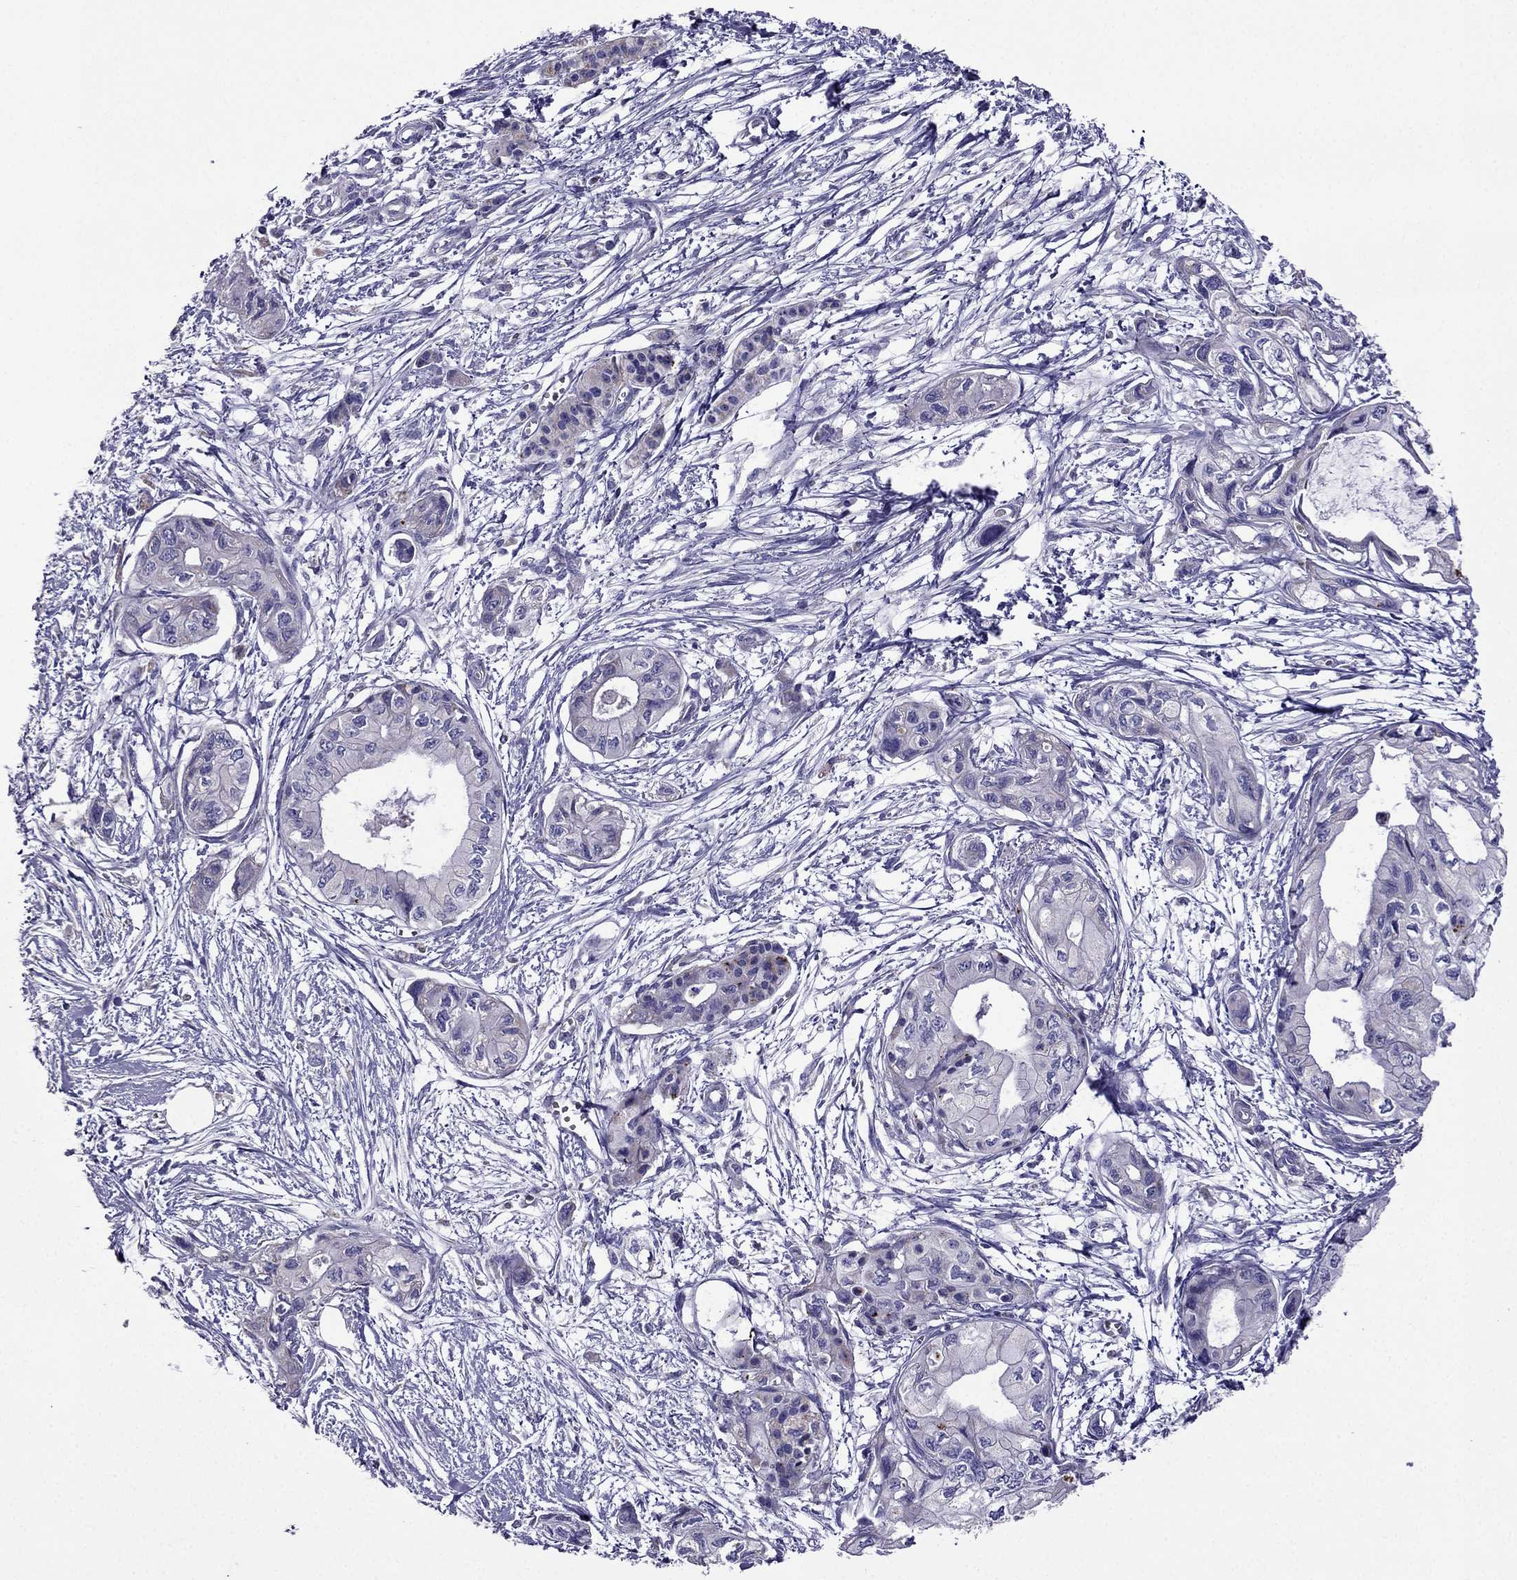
{"staining": {"intensity": "negative", "quantity": "none", "location": "none"}, "tissue": "pancreatic cancer", "cell_type": "Tumor cells", "image_type": "cancer", "snomed": [{"axis": "morphology", "description": "Adenocarcinoma, NOS"}, {"axis": "topography", "description": "Pancreas"}], "caption": "There is no significant positivity in tumor cells of pancreatic cancer.", "gene": "DSC1", "patient": {"sex": "female", "age": 76}}